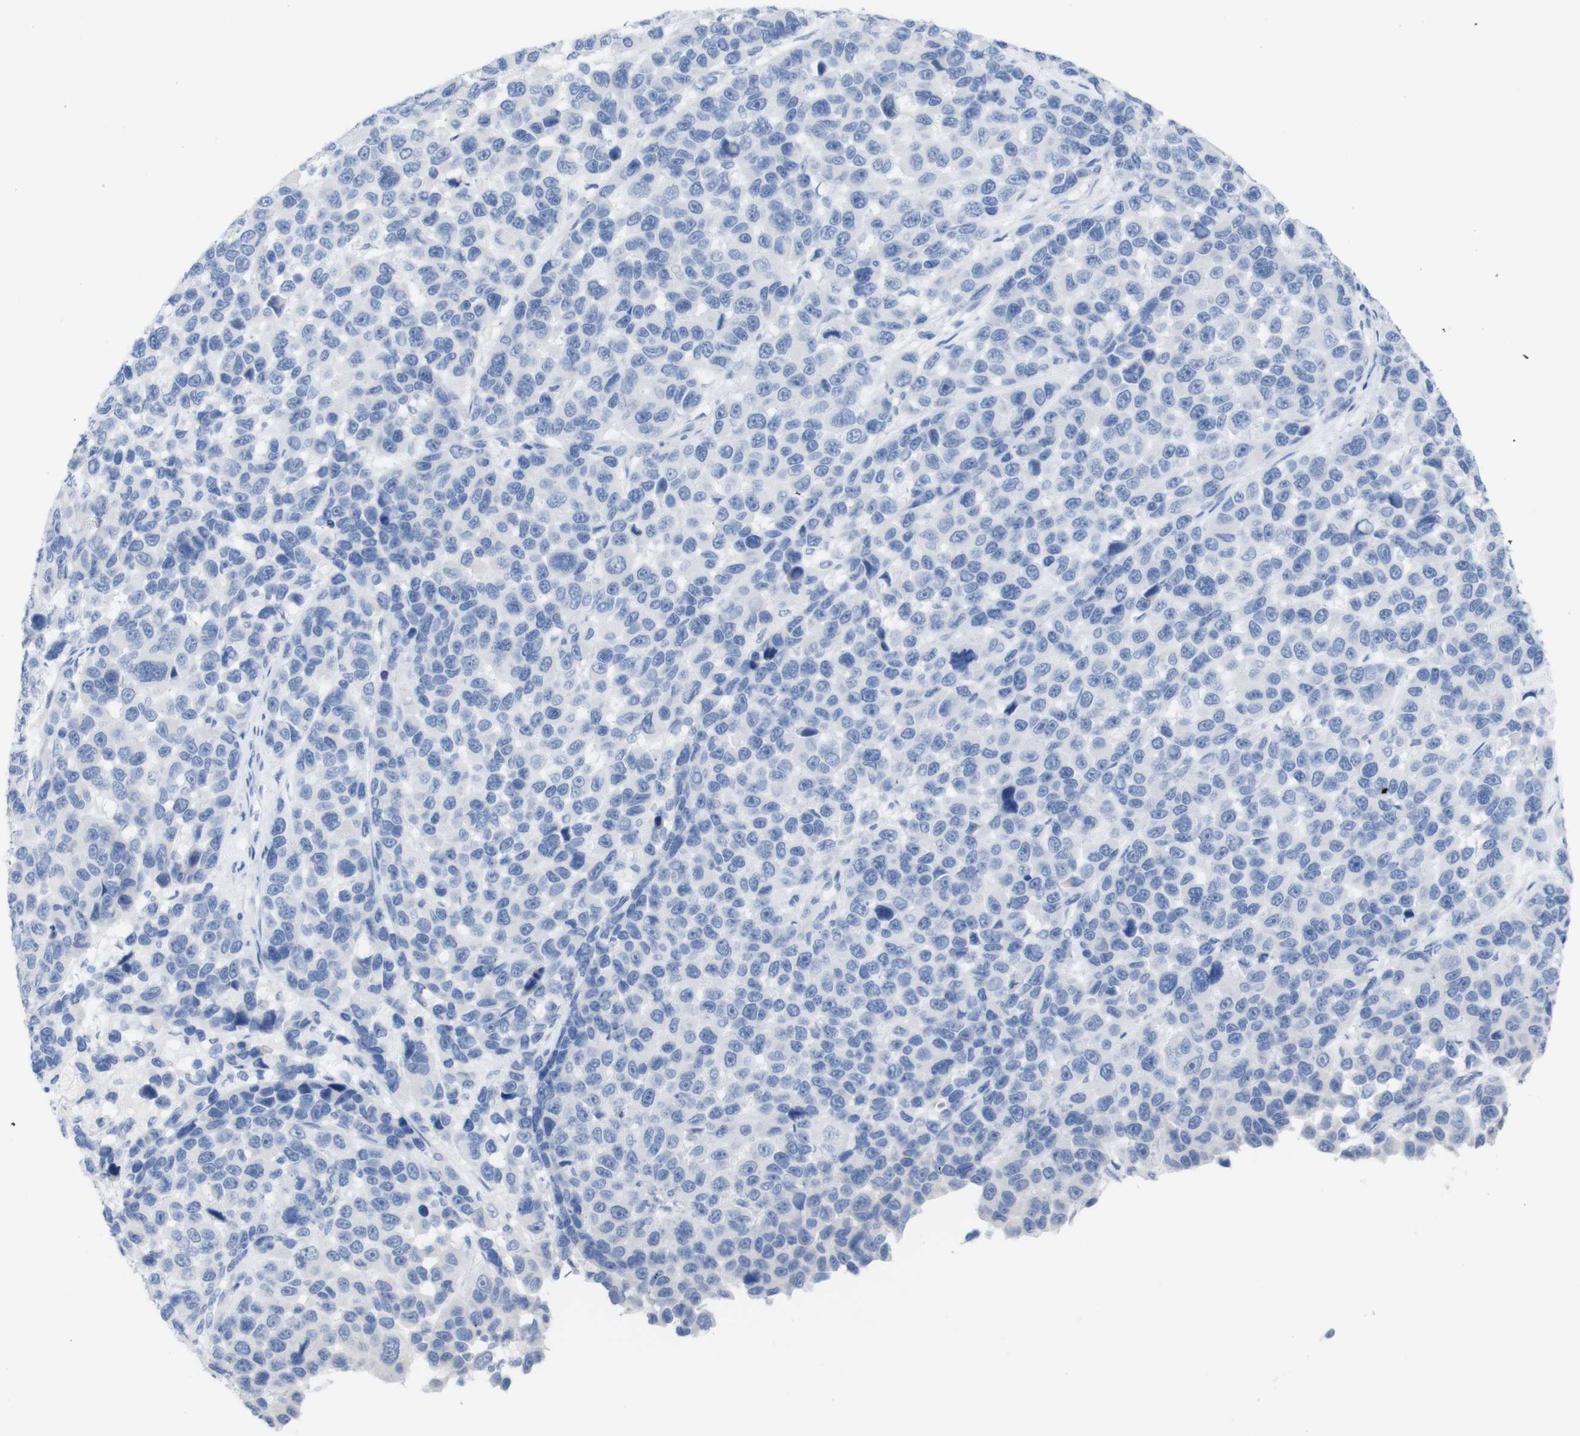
{"staining": {"intensity": "negative", "quantity": "none", "location": "none"}, "tissue": "melanoma", "cell_type": "Tumor cells", "image_type": "cancer", "snomed": [{"axis": "morphology", "description": "Malignant melanoma, NOS"}, {"axis": "topography", "description": "Skin"}], "caption": "The image reveals no significant positivity in tumor cells of melanoma.", "gene": "PNMA1", "patient": {"sex": "male", "age": 53}}